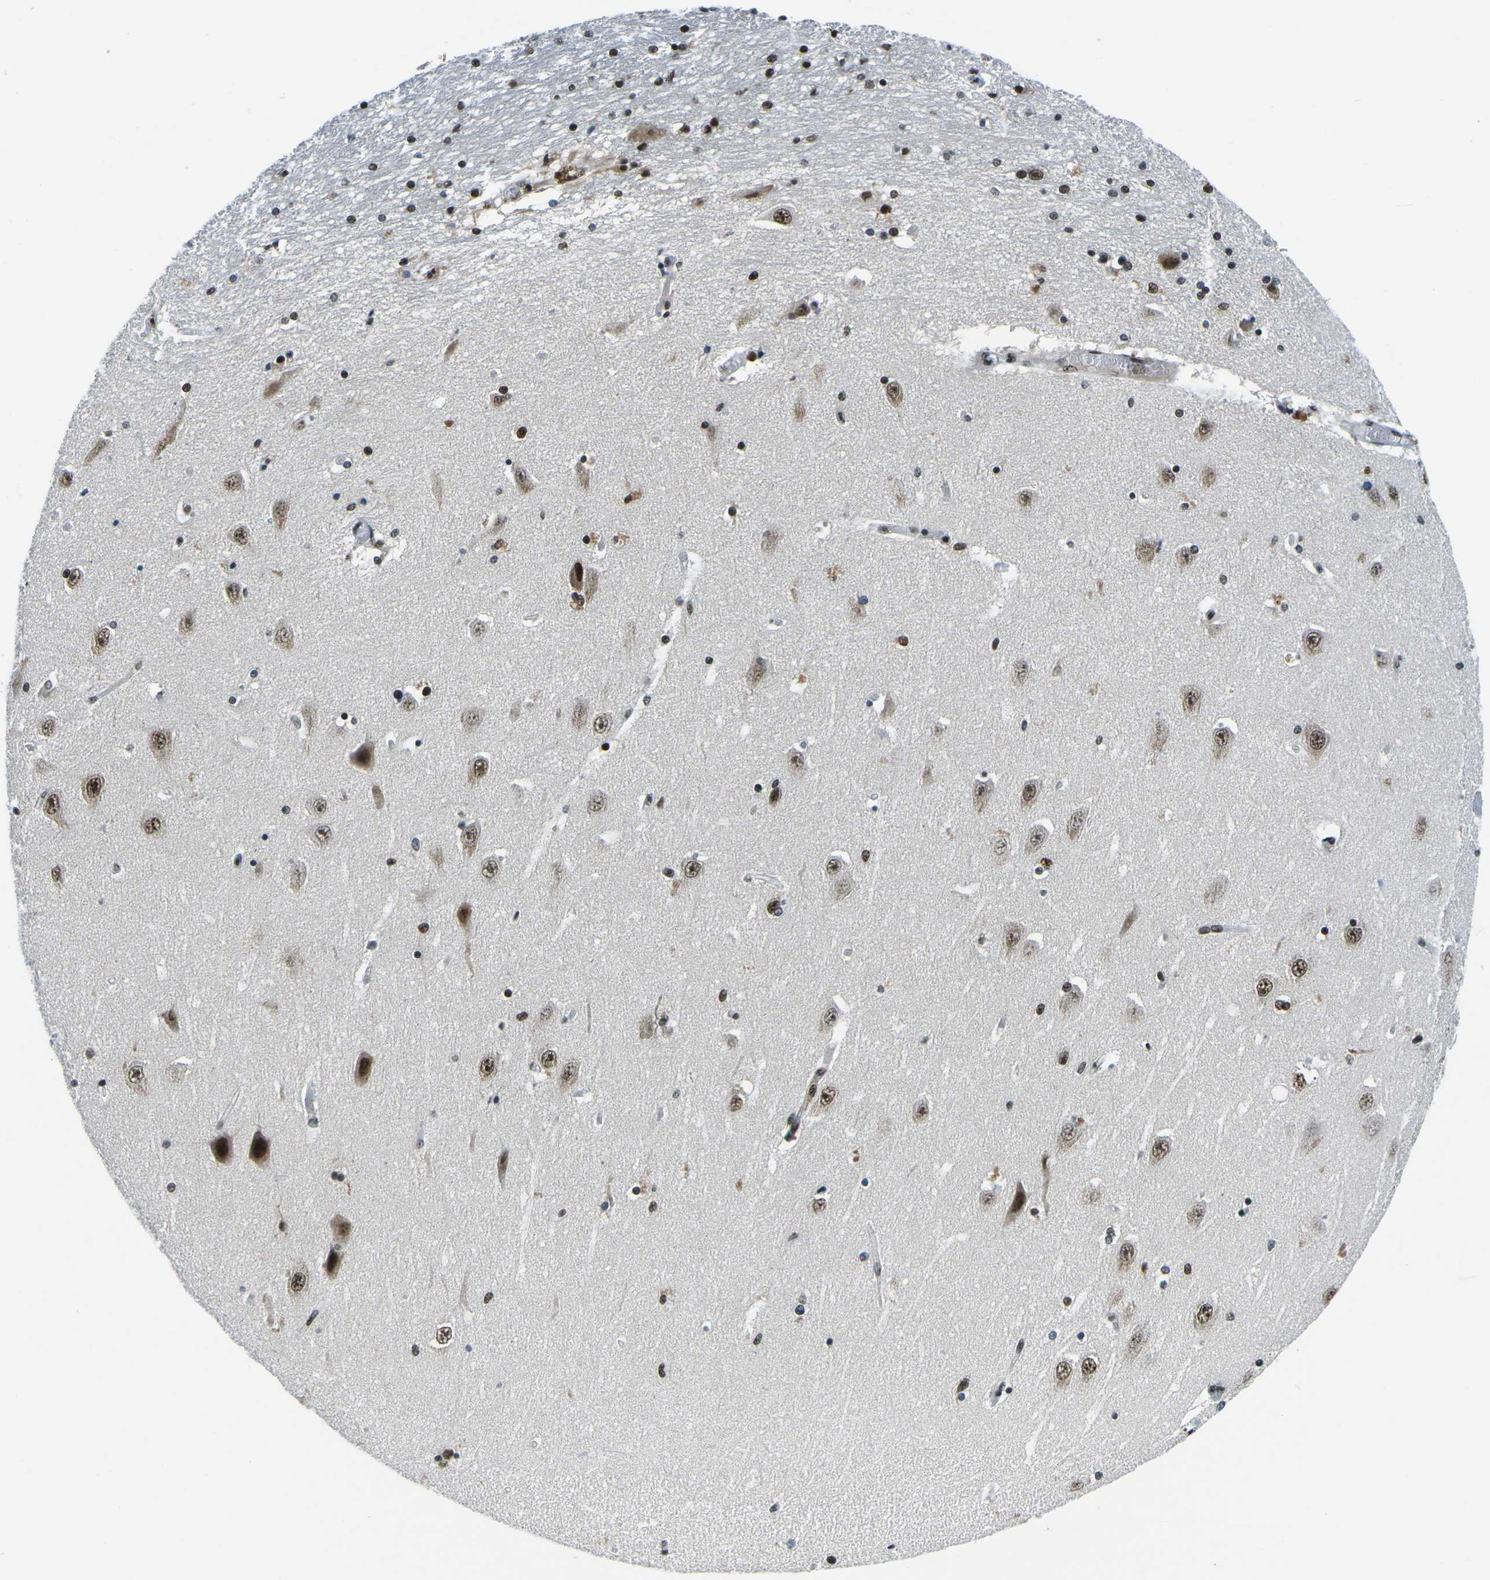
{"staining": {"intensity": "moderate", "quantity": "25%-75%", "location": "nuclear"}, "tissue": "hippocampus", "cell_type": "Glial cells", "image_type": "normal", "snomed": [{"axis": "morphology", "description": "Normal tissue, NOS"}, {"axis": "topography", "description": "Hippocampus"}], "caption": "This photomicrograph displays immunohistochemistry (IHC) staining of unremarkable human hippocampus, with medium moderate nuclear staining in about 25%-75% of glial cells.", "gene": "RBL2", "patient": {"sex": "female", "age": 54}}